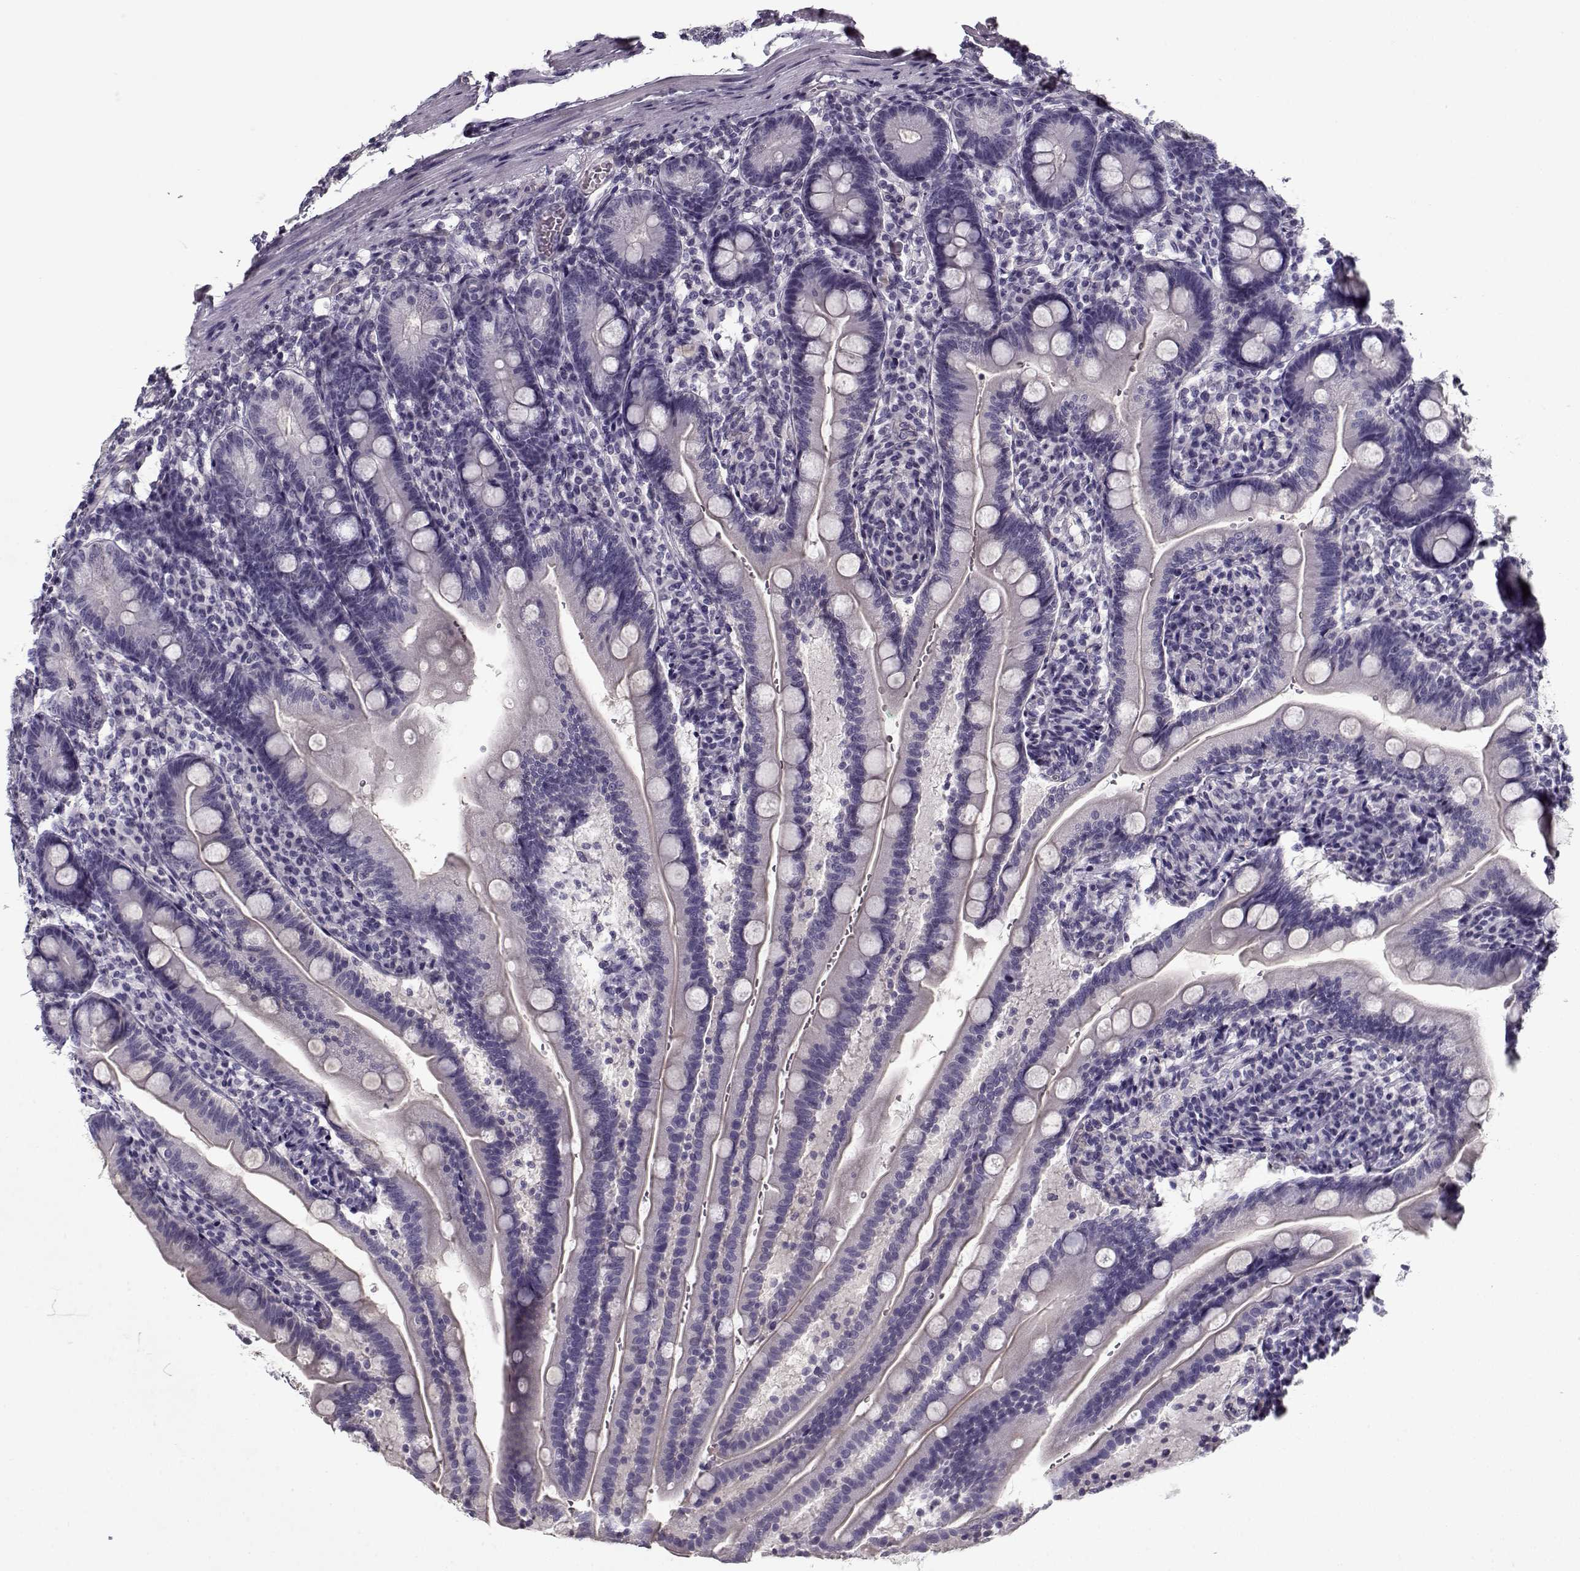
{"staining": {"intensity": "negative", "quantity": "none", "location": "none"}, "tissue": "duodenum", "cell_type": "Glandular cells", "image_type": "normal", "snomed": [{"axis": "morphology", "description": "Normal tissue, NOS"}, {"axis": "topography", "description": "Duodenum"}], "caption": "The immunohistochemistry micrograph has no significant expression in glandular cells of duodenum. (DAB (3,3'-diaminobenzidine) immunohistochemistry (IHC) visualized using brightfield microscopy, high magnification).", "gene": "CCDC136", "patient": {"sex": "female", "age": 67}}